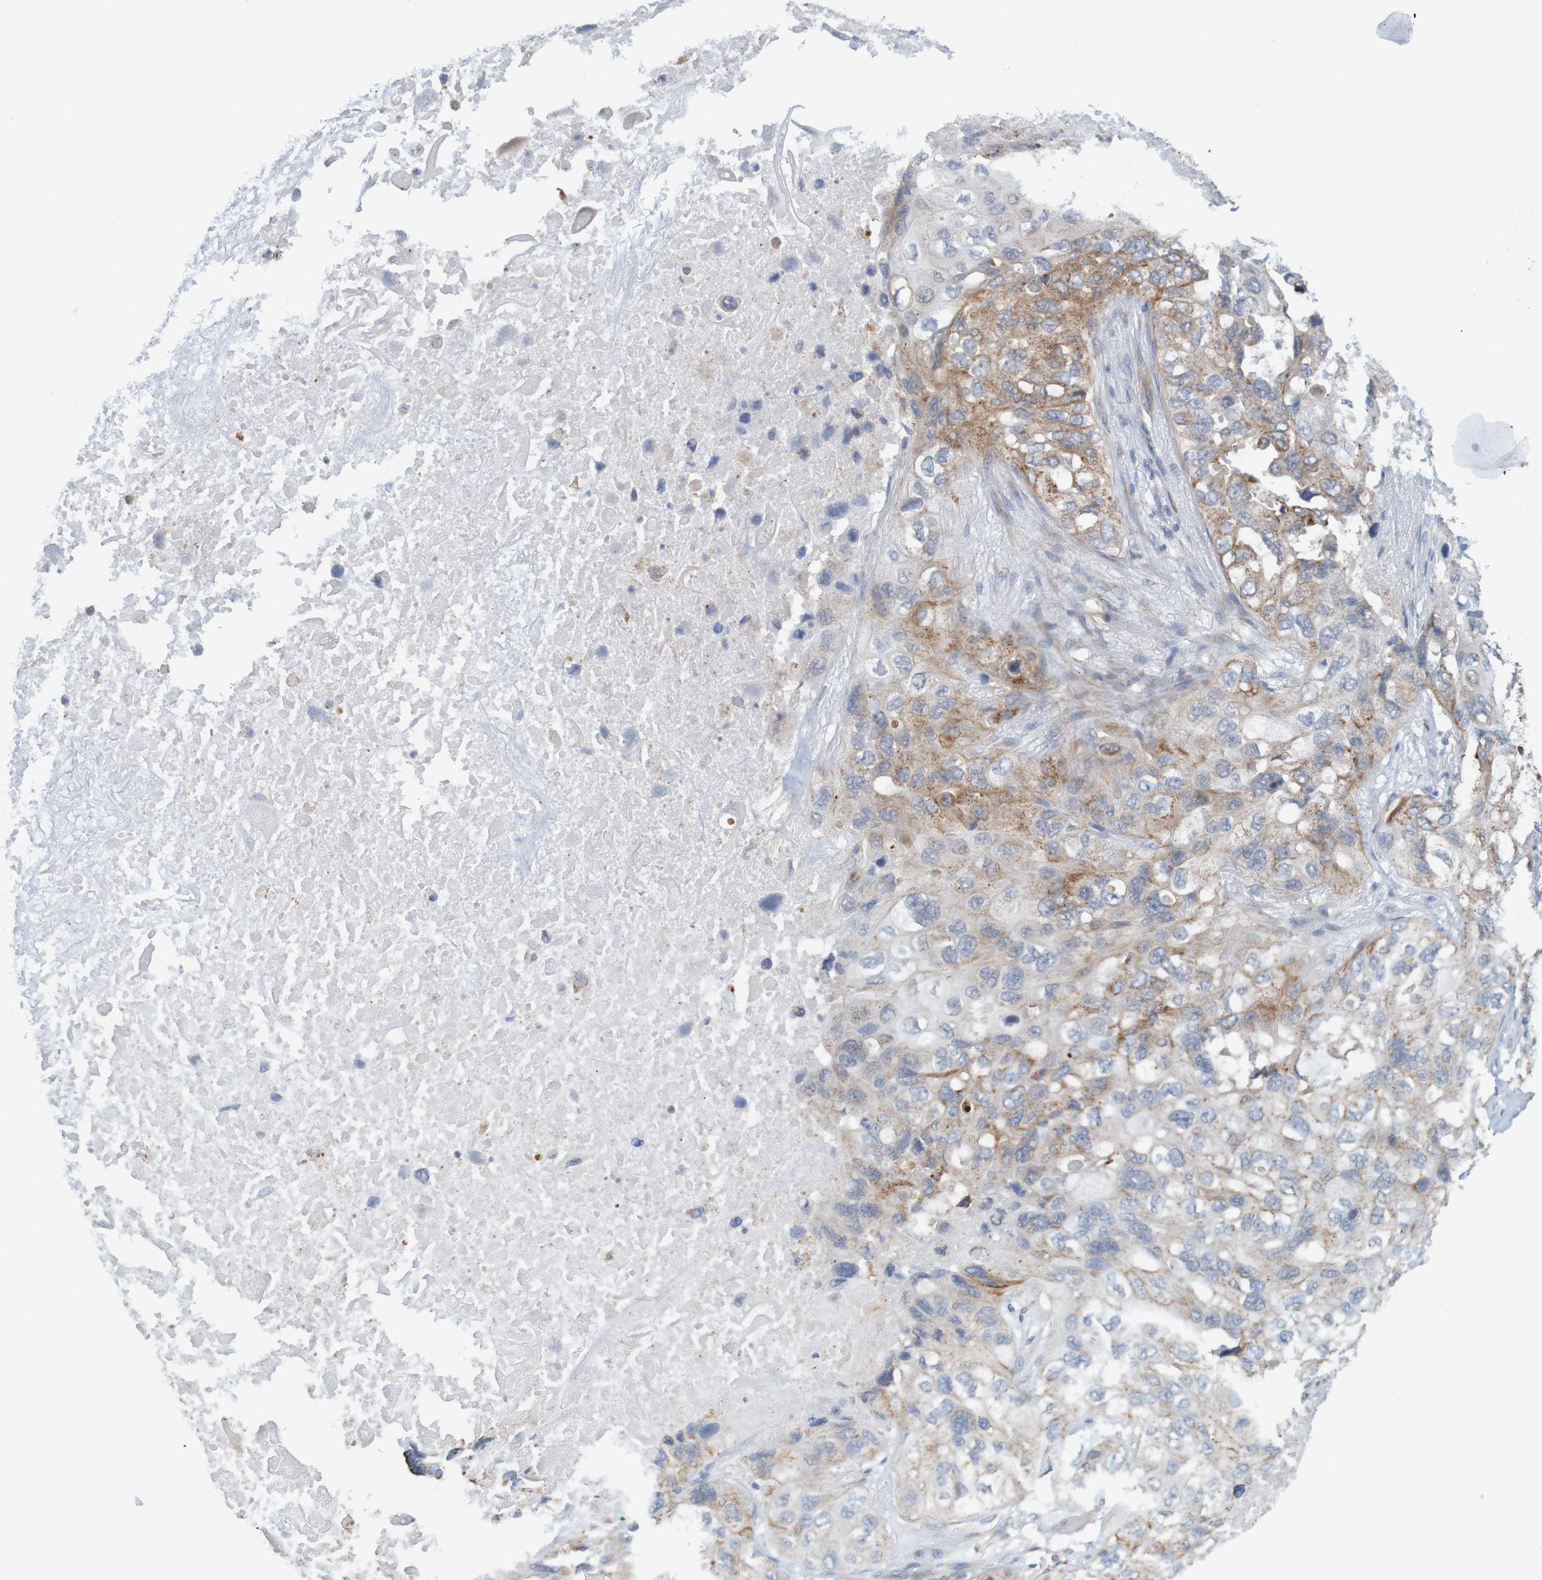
{"staining": {"intensity": "moderate", "quantity": "25%-75%", "location": "cytoplasmic/membranous"}, "tissue": "lung cancer", "cell_type": "Tumor cells", "image_type": "cancer", "snomed": [{"axis": "morphology", "description": "Squamous cell carcinoma, NOS"}, {"axis": "topography", "description": "Lung"}], "caption": "Lung squamous cell carcinoma tissue reveals moderate cytoplasmic/membranous positivity in about 25%-75% of tumor cells, visualized by immunohistochemistry.", "gene": "NAV2", "patient": {"sex": "female", "age": 73}}